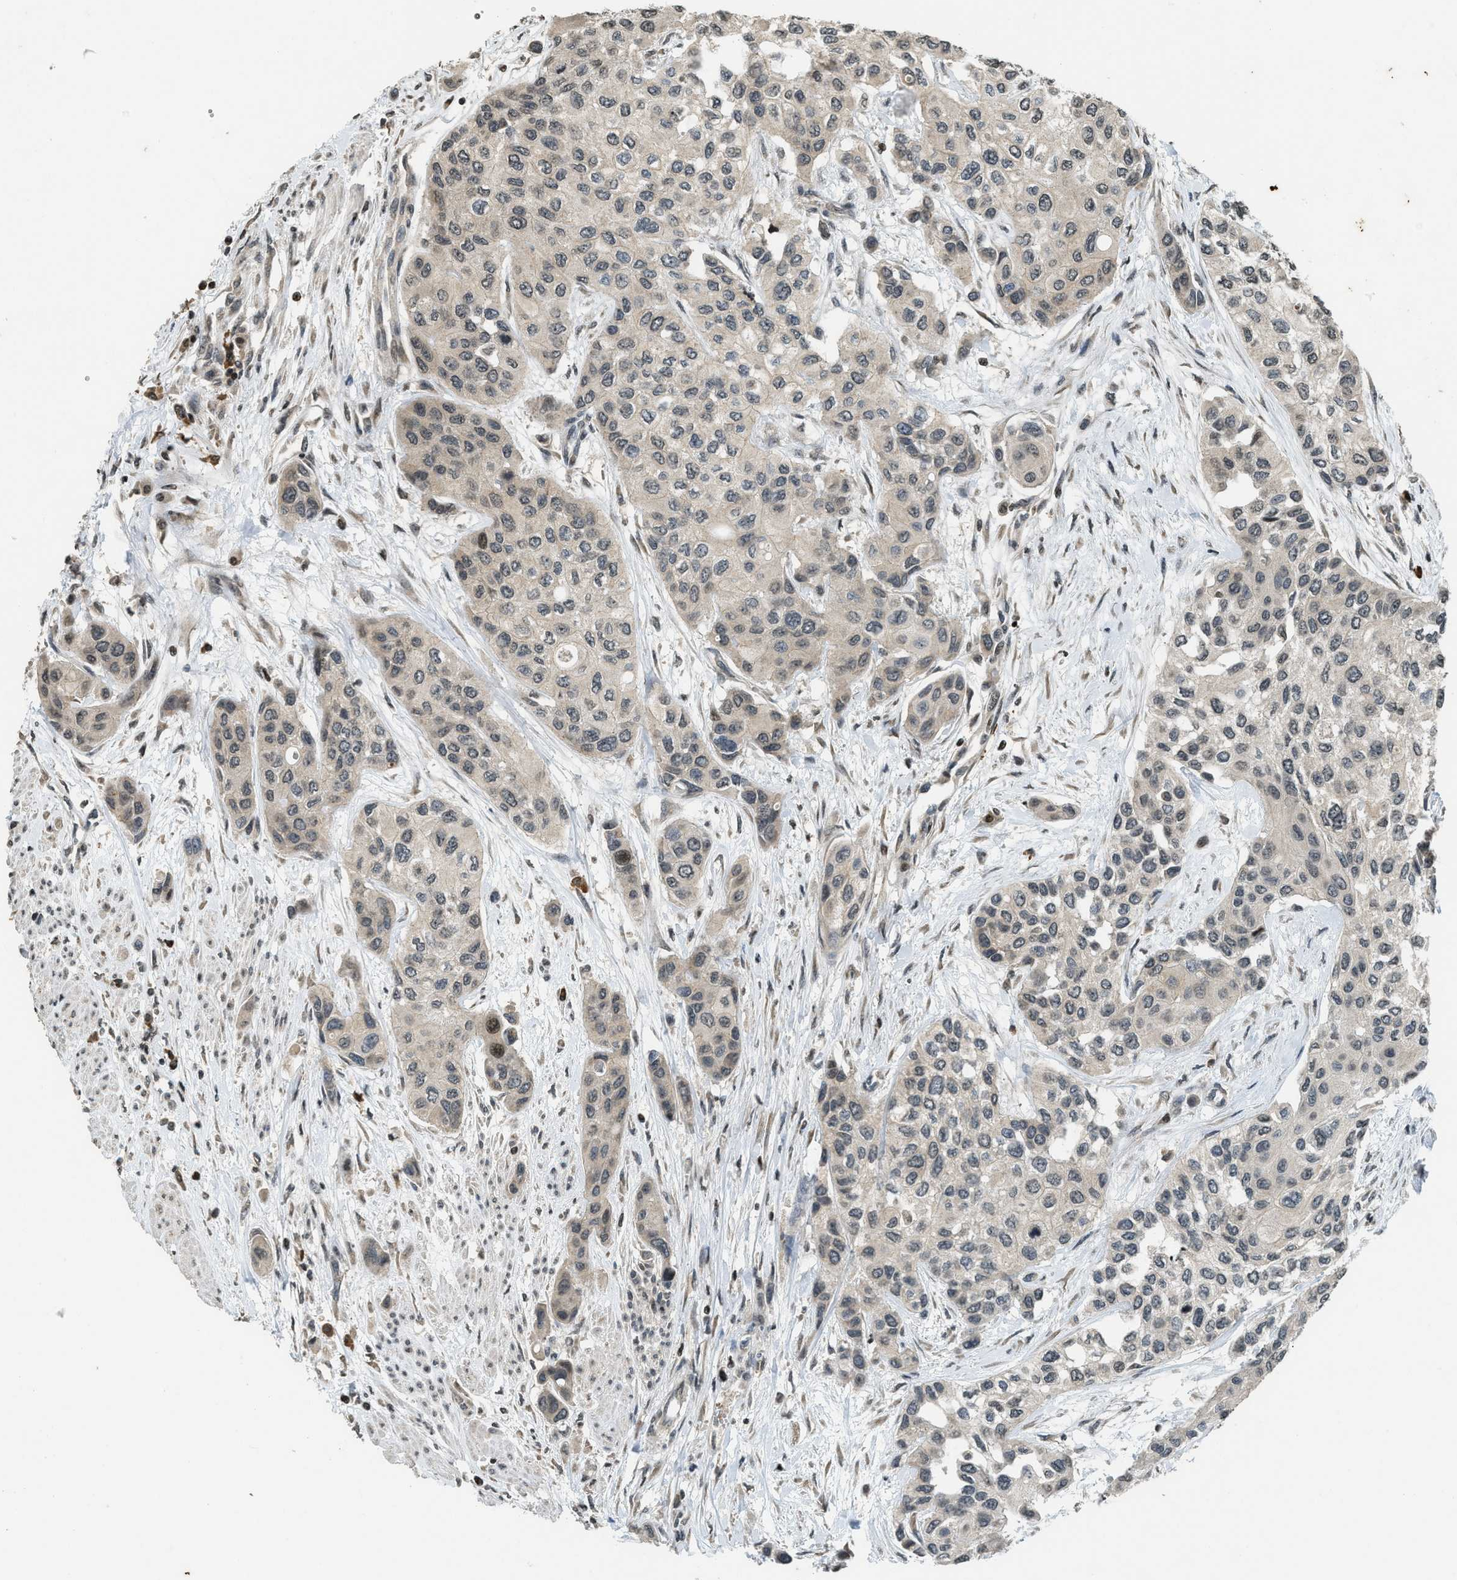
{"staining": {"intensity": "moderate", "quantity": "<25%", "location": "nuclear"}, "tissue": "urothelial cancer", "cell_type": "Tumor cells", "image_type": "cancer", "snomed": [{"axis": "morphology", "description": "Urothelial carcinoma, High grade"}, {"axis": "topography", "description": "Urinary bladder"}], "caption": "Urothelial cancer stained with DAB immunohistochemistry (IHC) shows low levels of moderate nuclear positivity in approximately <25% of tumor cells.", "gene": "SIAH1", "patient": {"sex": "female", "age": 56}}